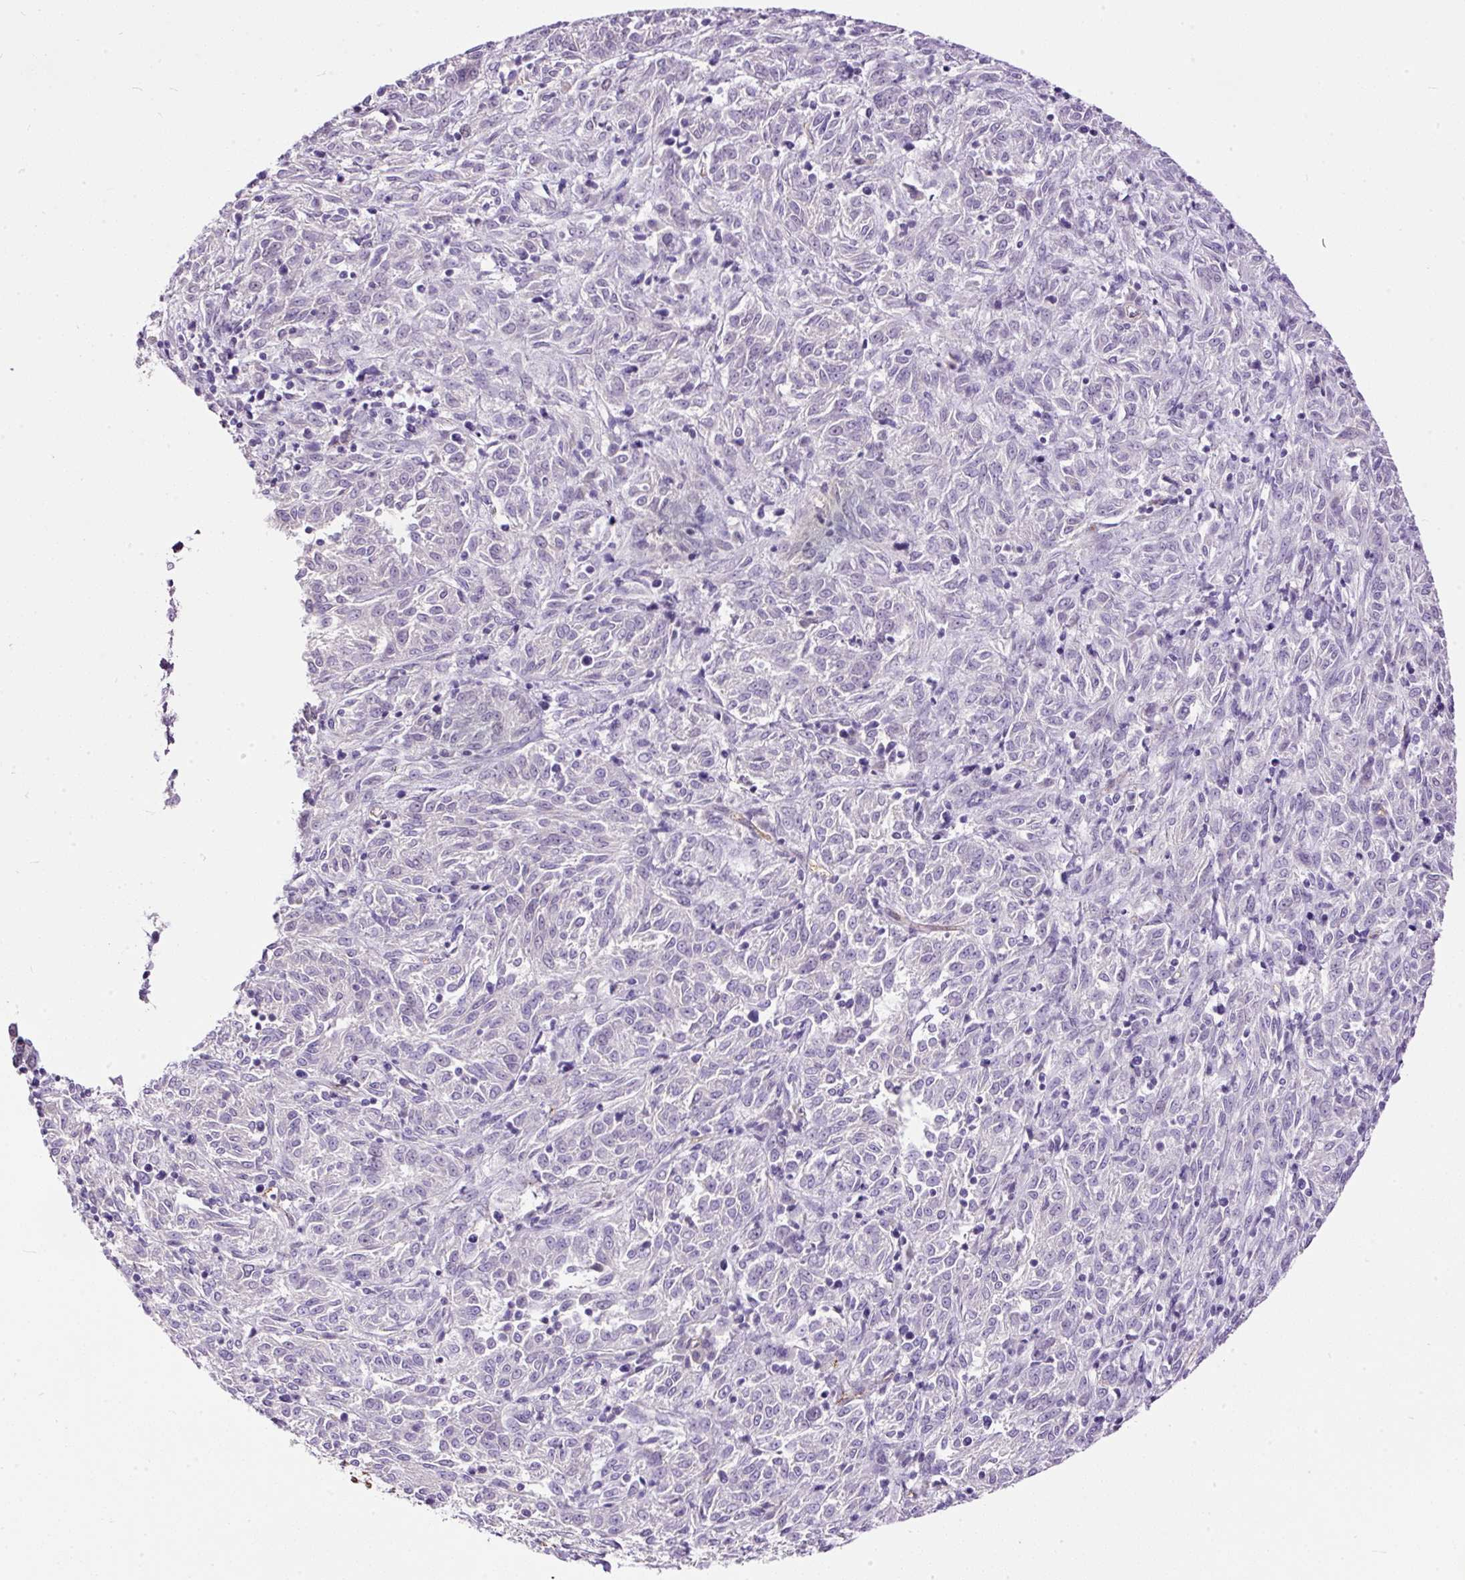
{"staining": {"intensity": "negative", "quantity": "none", "location": "none"}, "tissue": "melanoma", "cell_type": "Tumor cells", "image_type": "cancer", "snomed": [{"axis": "morphology", "description": "Malignant melanoma, NOS"}, {"axis": "topography", "description": "Skin"}], "caption": "High magnification brightfield microscopy of melanoma stained with DAB (brown) and counterstained with hematoxylin (blue): tumor cells show no significant staining.", "gene": "MAGEB16", "patient": {"sex": "female", "age": 72}}